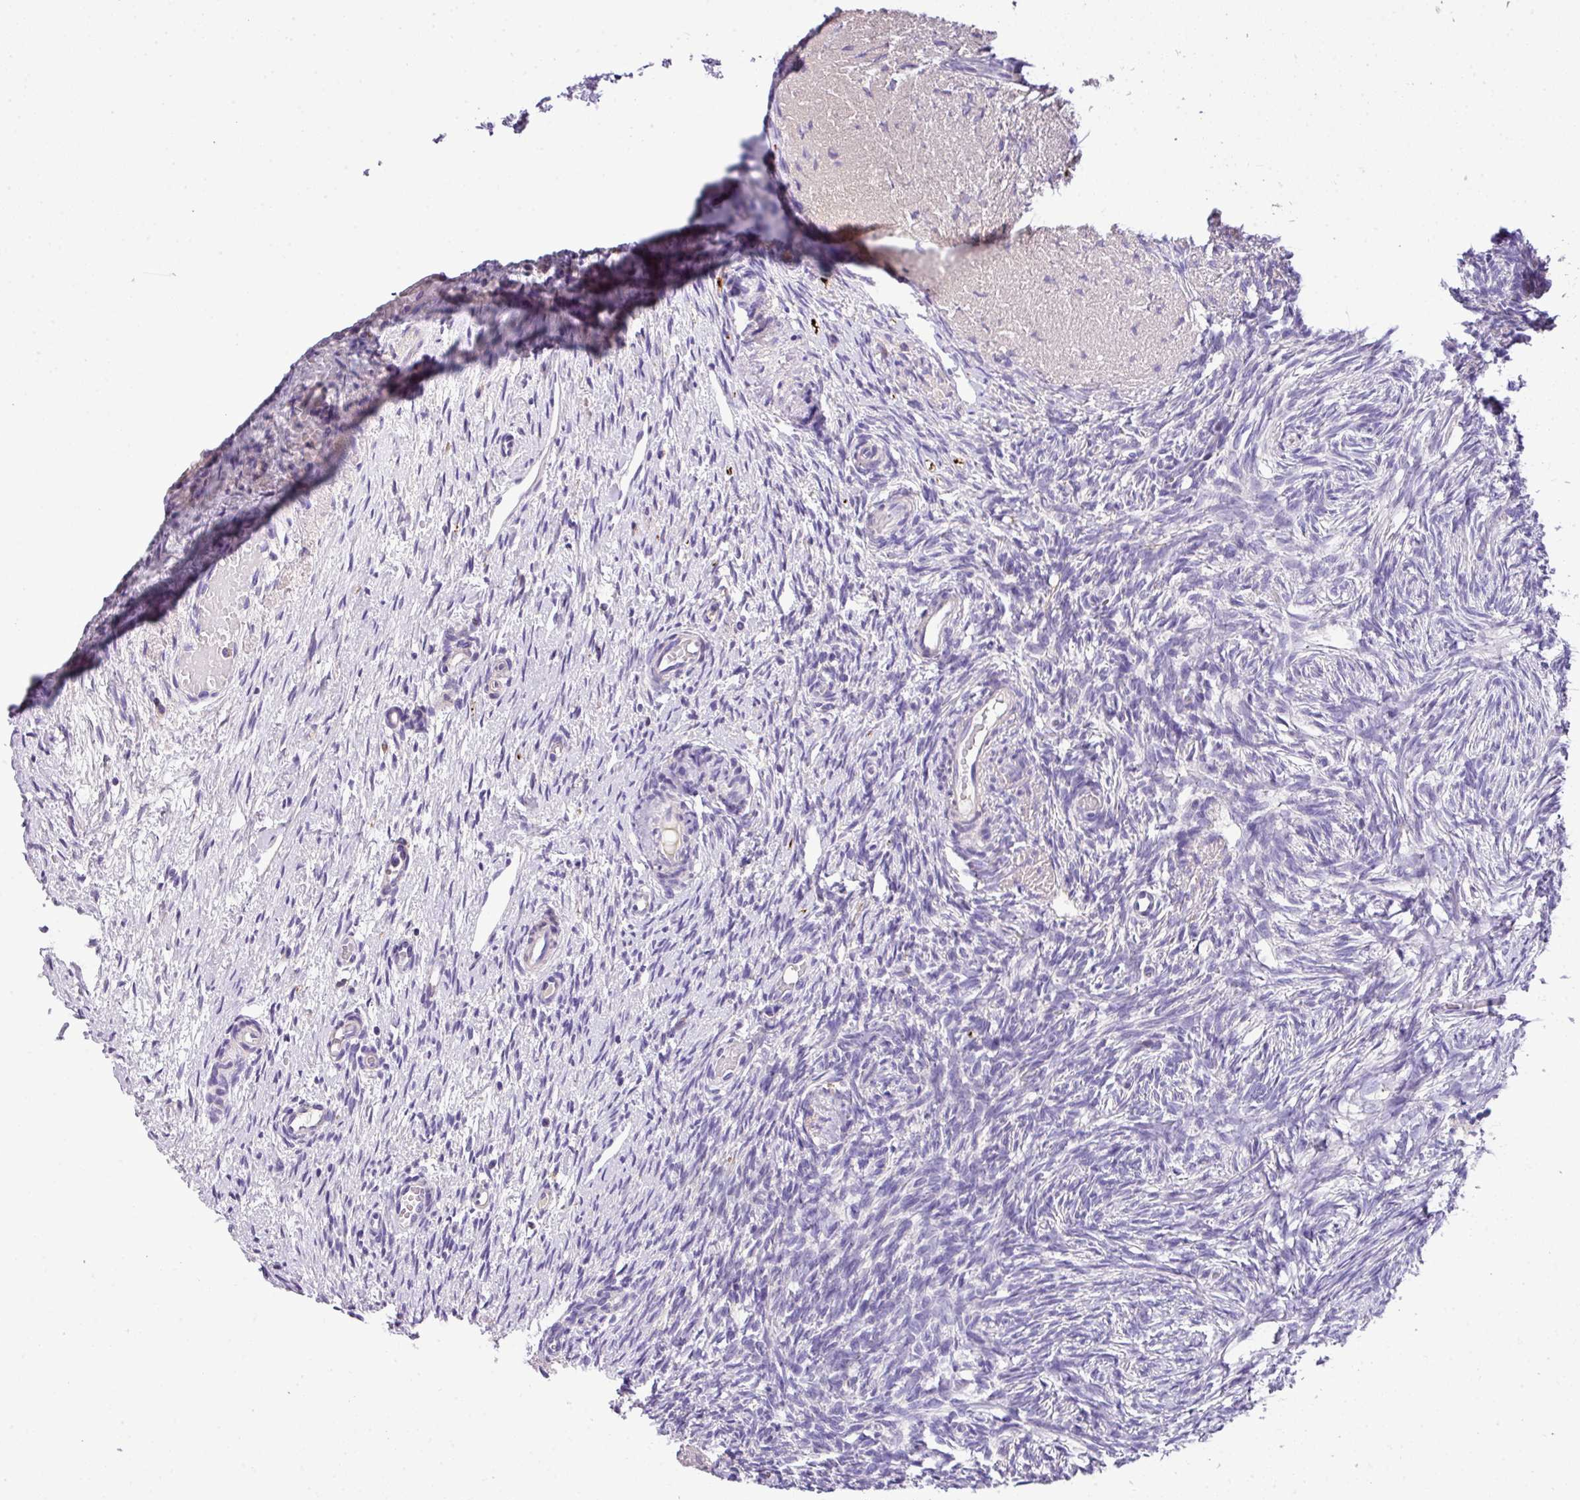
{"staining": {"intensity": "negative", "quantity": "none", "location": "none"}, "tissue": "ovary", "cell_type": "Ovarian stroma cells", "image_type": "normal", "snomed": [{"axis": "morphology", "description": "Normal tissue, NOS"}, {"axis": "topography", "description": "Ovary"}], "caption": "Immunohistochemical staining of unremarkable human ovary demonstrates no significant positivity in ovarian stroma cells.", "gene": "ANXA2R", "patient": {"sex": "female", "age": 51}}